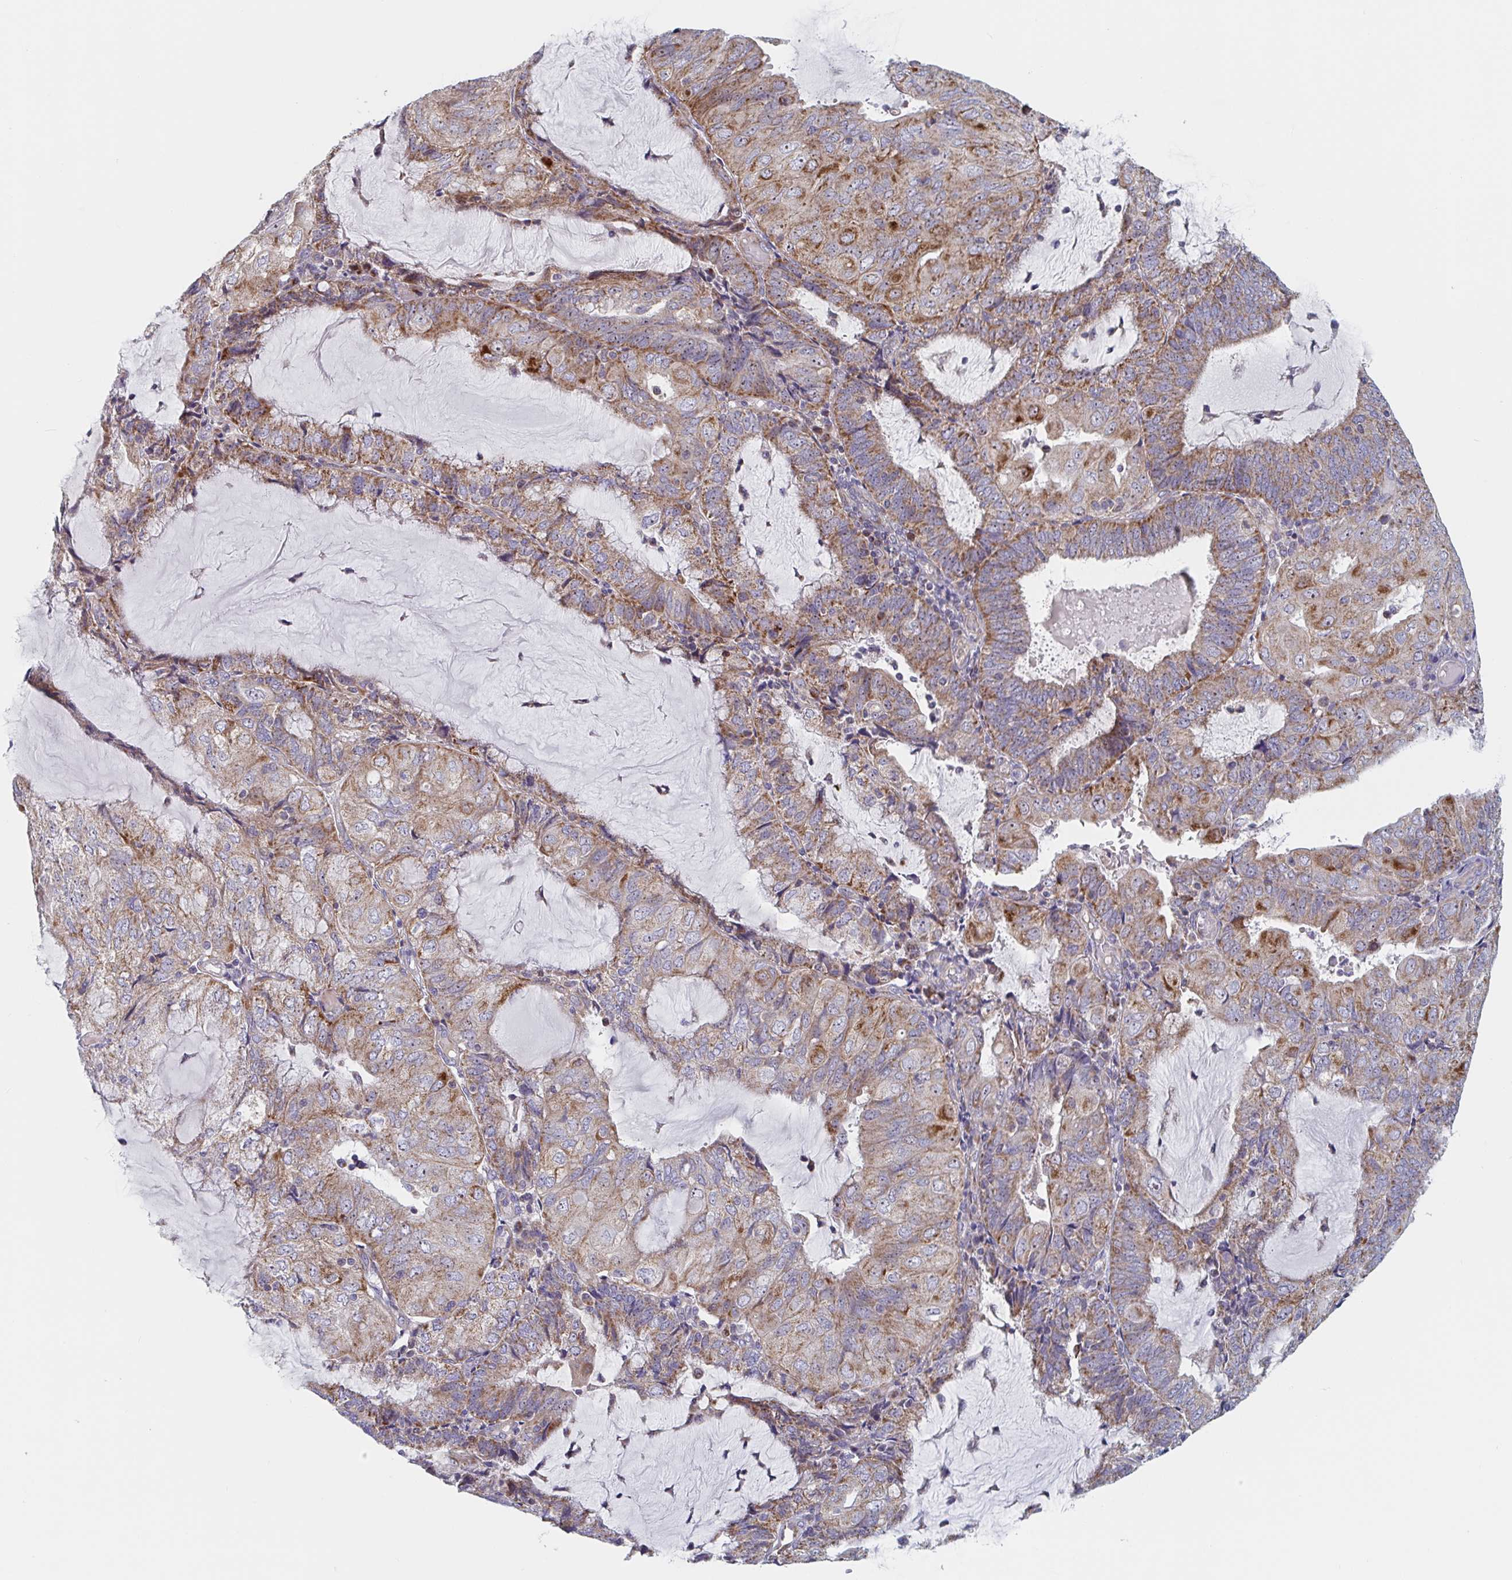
{"staining": {"intensity": "moderate", "quantity": ">75%", "location": "cytoplasmic/membranous"}, "tissue": "endometrial cancer", "cell_type": "Tumor cells", "image_type": "cancer", "snomed": [{"axis": "morphology", "description": "Adenocarcinoma, NOS"}, {"axis": "topography", "description": "Endometrium"}], "caption": "The immunohistochemical stain labels moderate cytoplasmic/membranous expression in tumor cells of endometrial cancer (adenocarcinoma) tissue.", "gene": "MRPL53", "patient": {"sex": "female", "age": 81}}